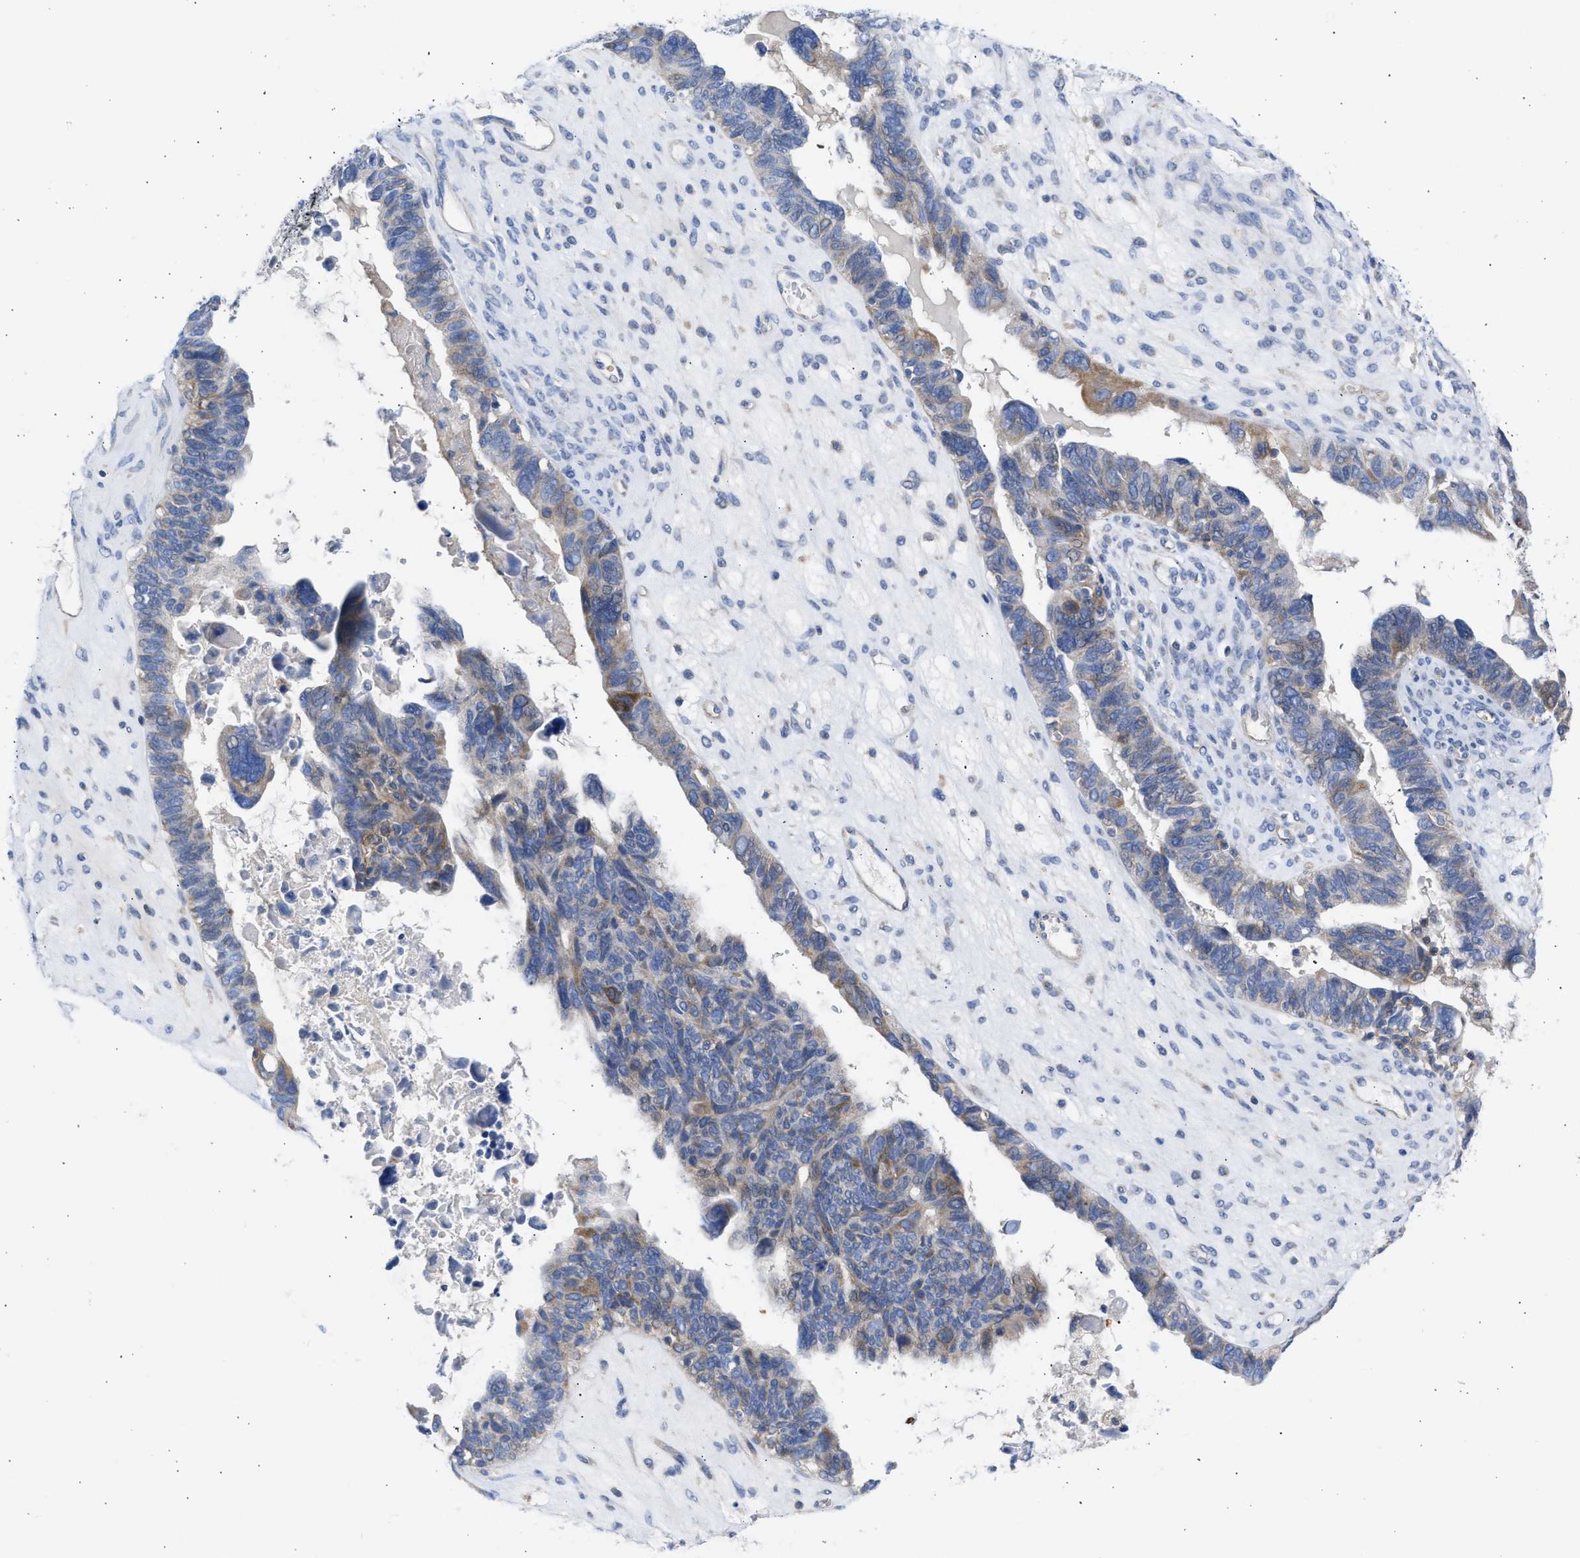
{"staining": {"intensity": "weak", "quantity": "25%-75%", "location": "cytoplasmic/membranous"}, "tissue": "ovarian cancer", "cell_type": "Tumor cells", "image_type": "cancer", "snomed": [{"axis": "morphology", "description": "Cystadenocarcinoma, serous, NOS"}, {"axis": "topography", "description": "Ovary"}], "caption": "Immunohistochemistry photomicrograph of neoplastic tissue: ovarian cancer (serous cystadenocarcinoma) stained using IHC exhibits low levels of weak protein expression localized specifically in the cytoplasmic/membranous of tumor cells, appearing as a cytoplasmic/membranous brown color.", "gene": "BTG3", "patient": {"sex": "female", "age": 79}}